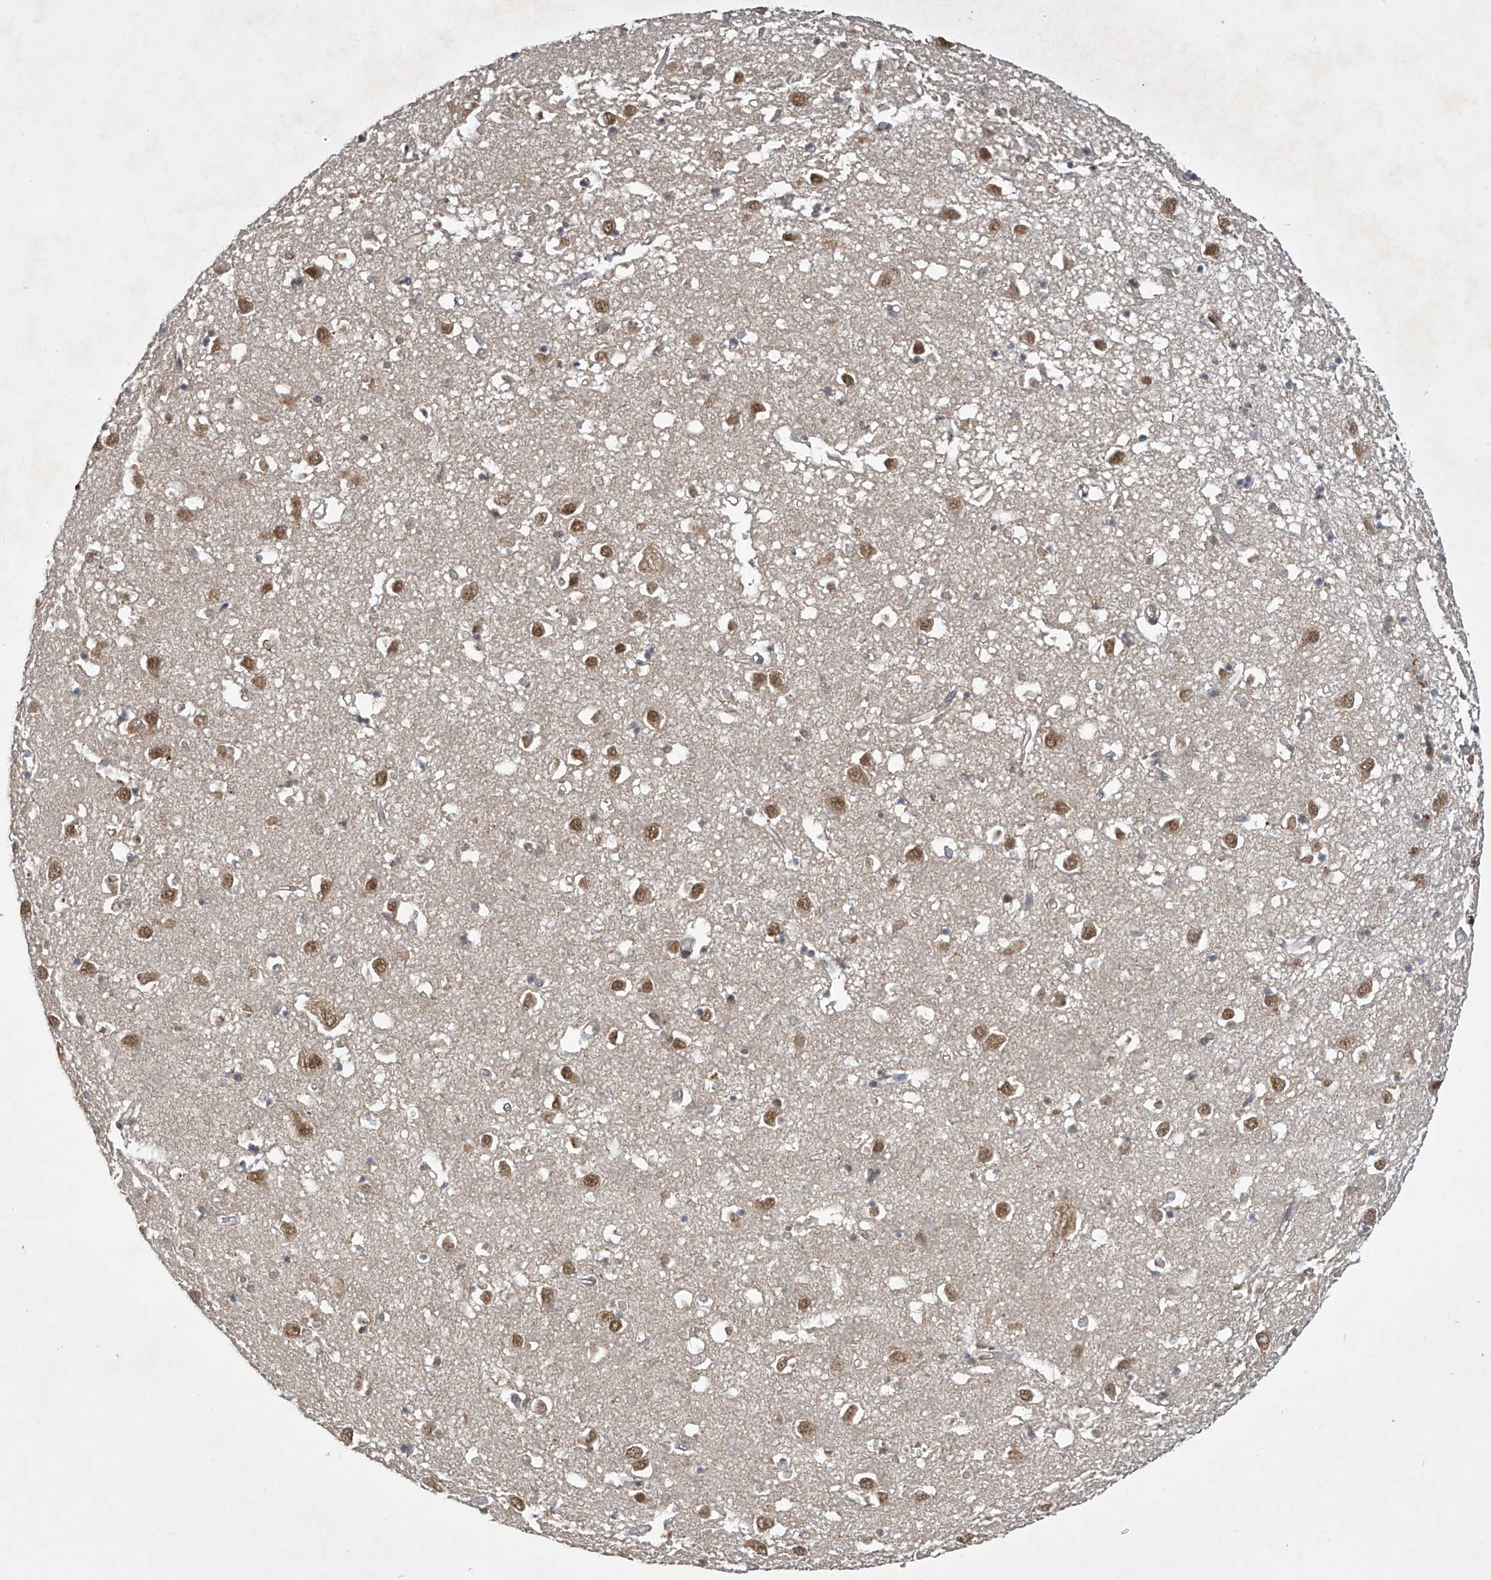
{"staining": {"intensity": "moderate", "quantity": "<25%", "location": "nuclear"}, "tissue": "caudate", "cell_type": "Glial cells", "image_type": "normal", "snomed": [{"axis": "morphology", "description": "Normal tissue, NOS"}, {"axis": "topography", "description": "Lateral ventricle wall"}], "caption": "Unremarkable caudate demonstrates moderate nuclear staining in approximately <25% of glial cells, visualized by immunohistochemistry. The staining was performed using DAB (3,3'-diaminobenzidine) to visualize the protein expression in brown, while the nuclei were stained in blue with hematoxylin (Magnification: 20x).", "gene": "LCOR", "patient": {"sex": "male", "age": 70}}